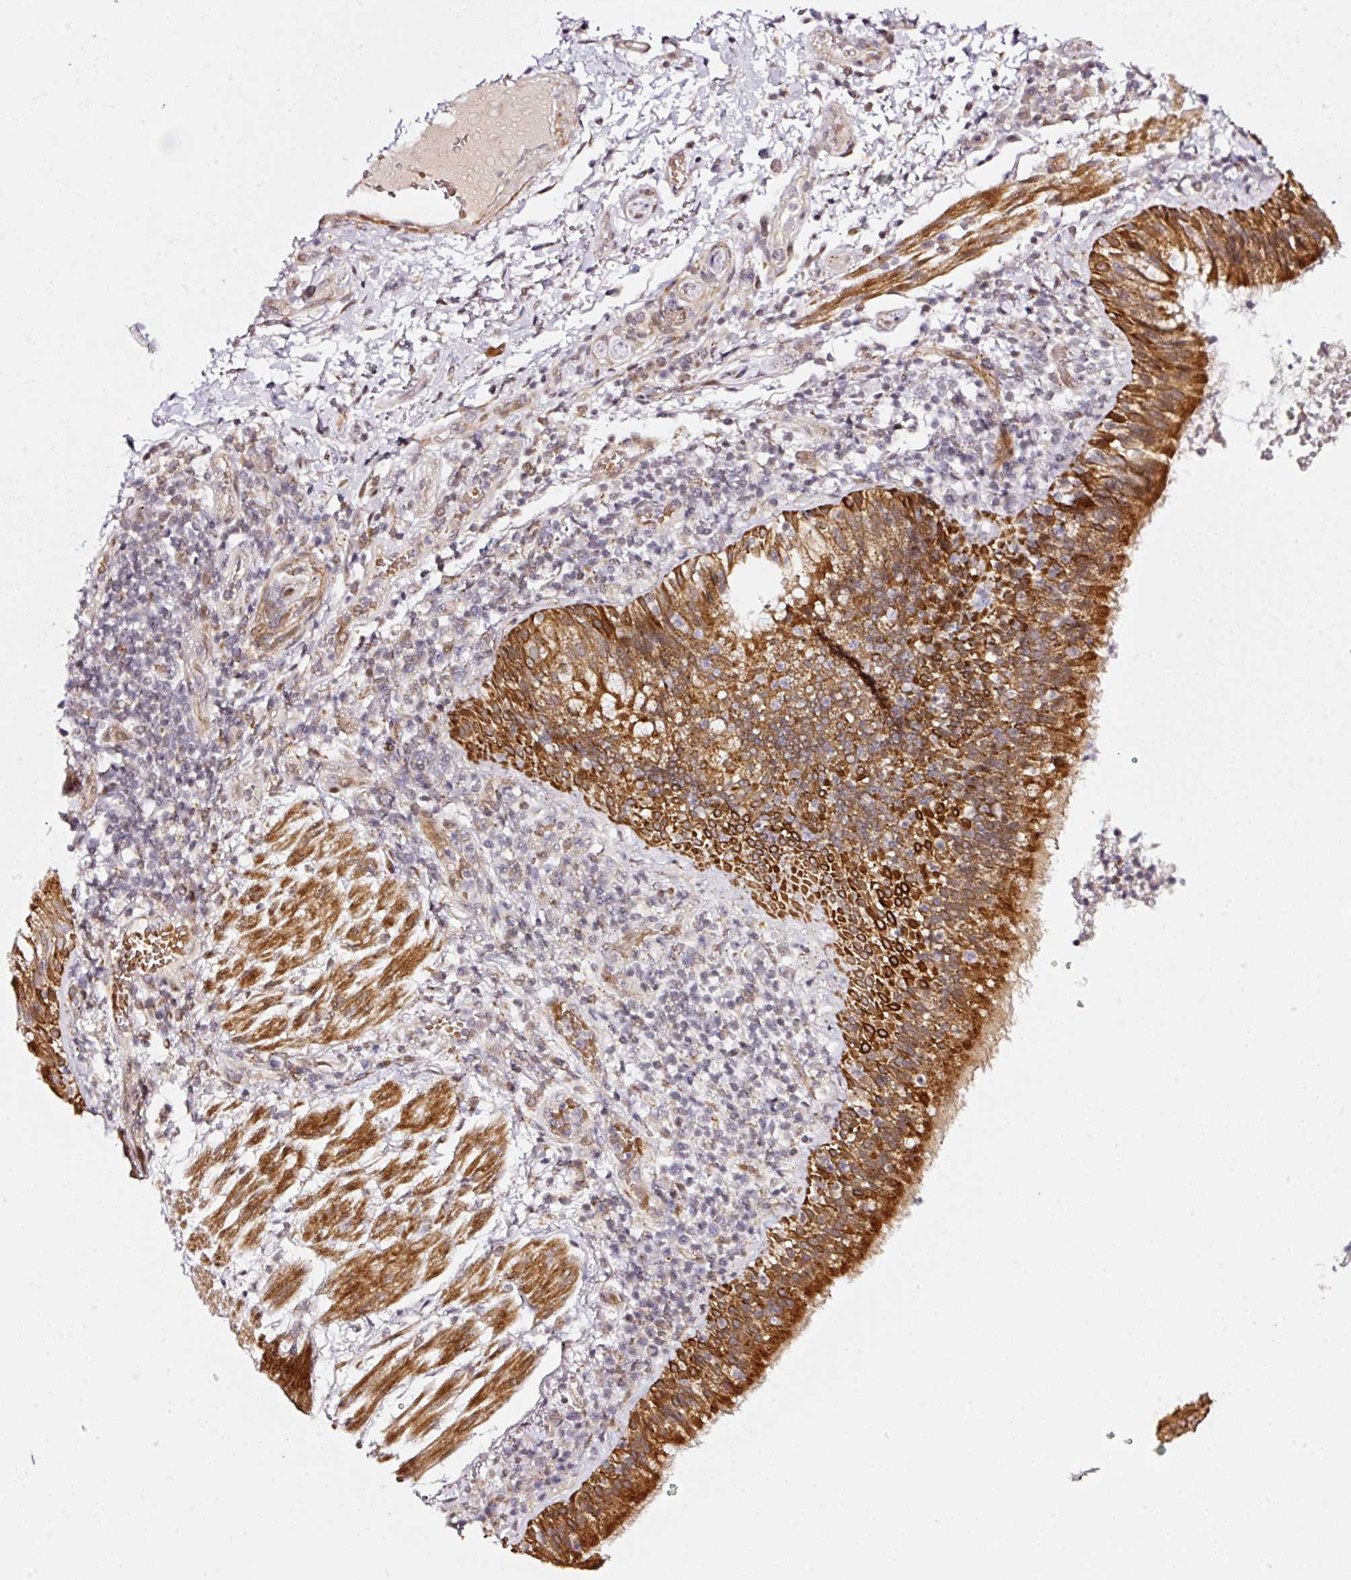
{"staining": {"intensity": "strong", "quantity": ">75%", "location": "cytoplasmic/membranous"}, "tissue": "bronchus", "cell_type": "Respiratory epithelial cells", "image_type": "normal", "snomed": [{"axis": "morphology", "description": "Normal tissue, NOS"}, {"axis": "topography", "description": "Cartilage tissue"}, {"axis": "topography", "description": "Bronchus"}], "caption": "Human bronchus stained for a protein (brown) displays strong cytoplasmic/membranous positive staining in about >75% of respiratory epithelial cells.", "gene": "ANKRD20A1", "patient": {"sex": "male", "age": 56}}